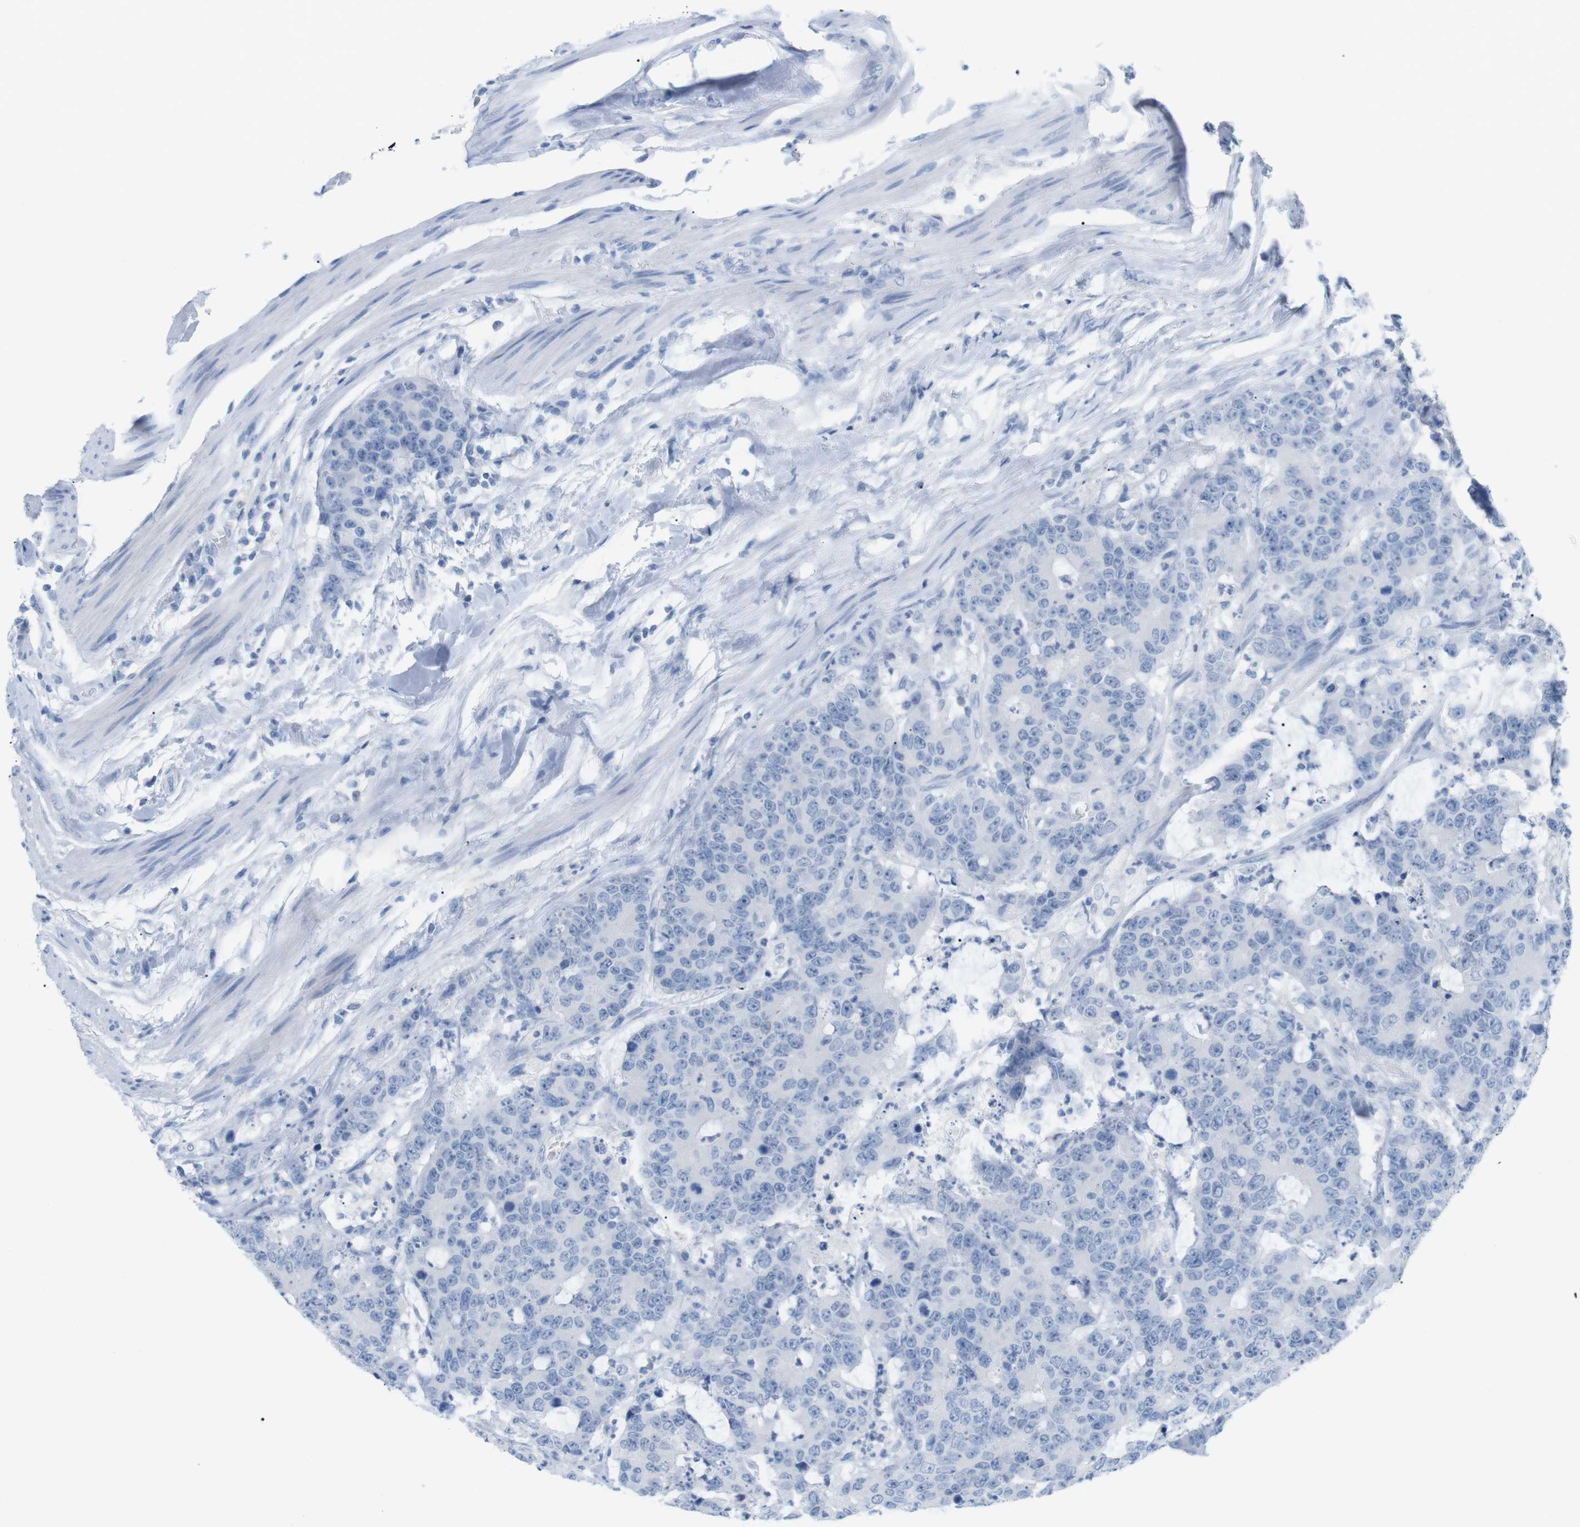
{"staining": {"intensity": "negative", "quantity": "none", "location": "none"}, "tissue": "colorectal cancer", "cell_type": "Tumor cells", "image_type": "cancer", "snomed": [{"axis": "morphology", "description": "Adenocarcinoma, NOS"}, {"axis": "topography", "description": "Colon"}], "caption": "IHC of human colorectal adenocarcinoma shows no staining in tumor cells.", "gene": "HBG2", "patient": {"sex": "female", "age": 86}}